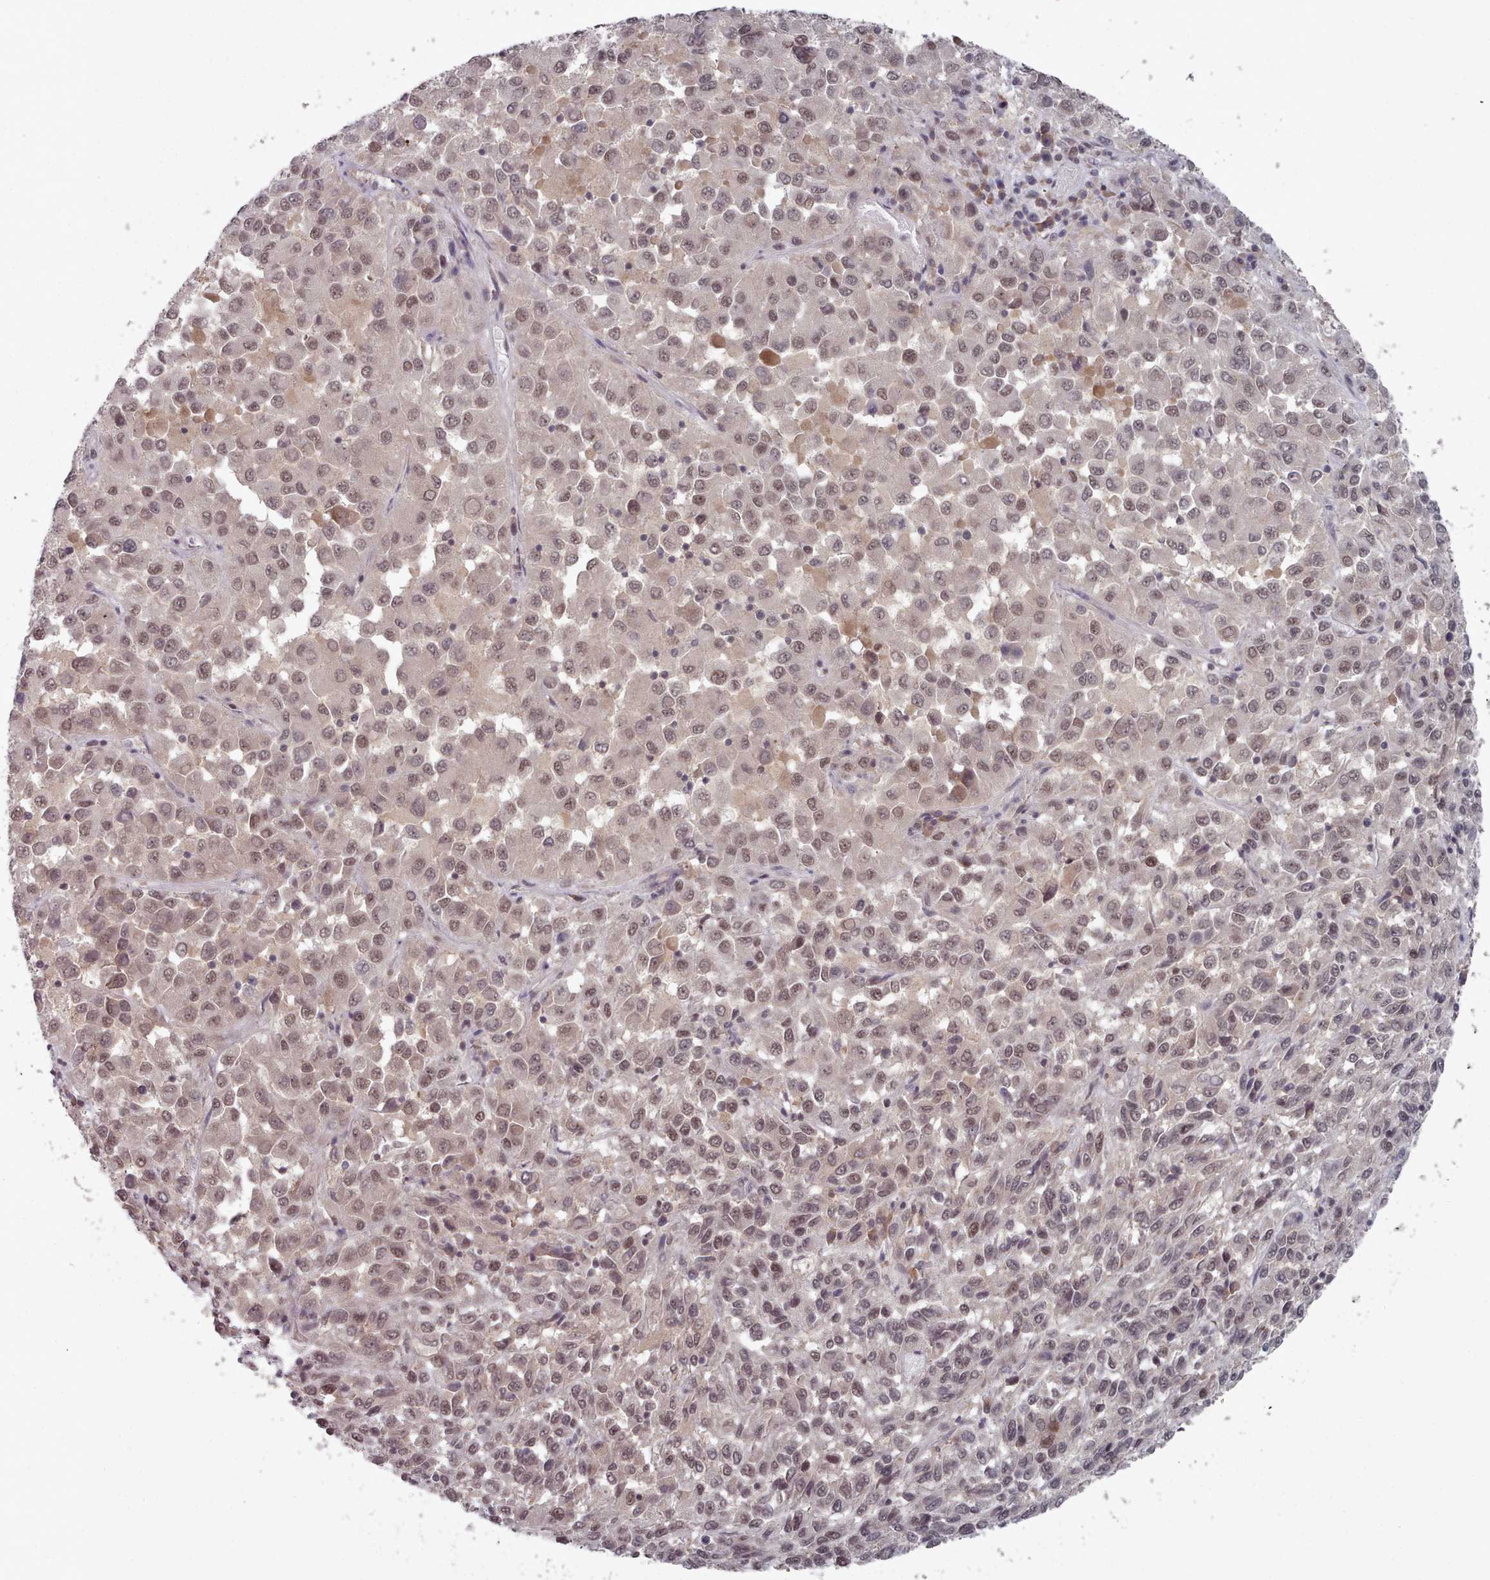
{"staining": {"intensity": "weak", "quantity": ">75%", "location": "nuclear"}, "tissue": "melanoma", "cell_type": "Tumor cells", "image_type": "cancer", "snomed": [{"axis": "morphology", "description": "Malignant melanoma, Metastatic site"}, {"axis": "topography", "description": "Lung"}], "caption": "Immunohistochemical staining of human malignant melanoma (metastatic site) exhibits weak nuclear protein staining in approximately >75% of tumor cells.", "gene": "HYAL3", "patient": {"sex": "male", "age": 64}}